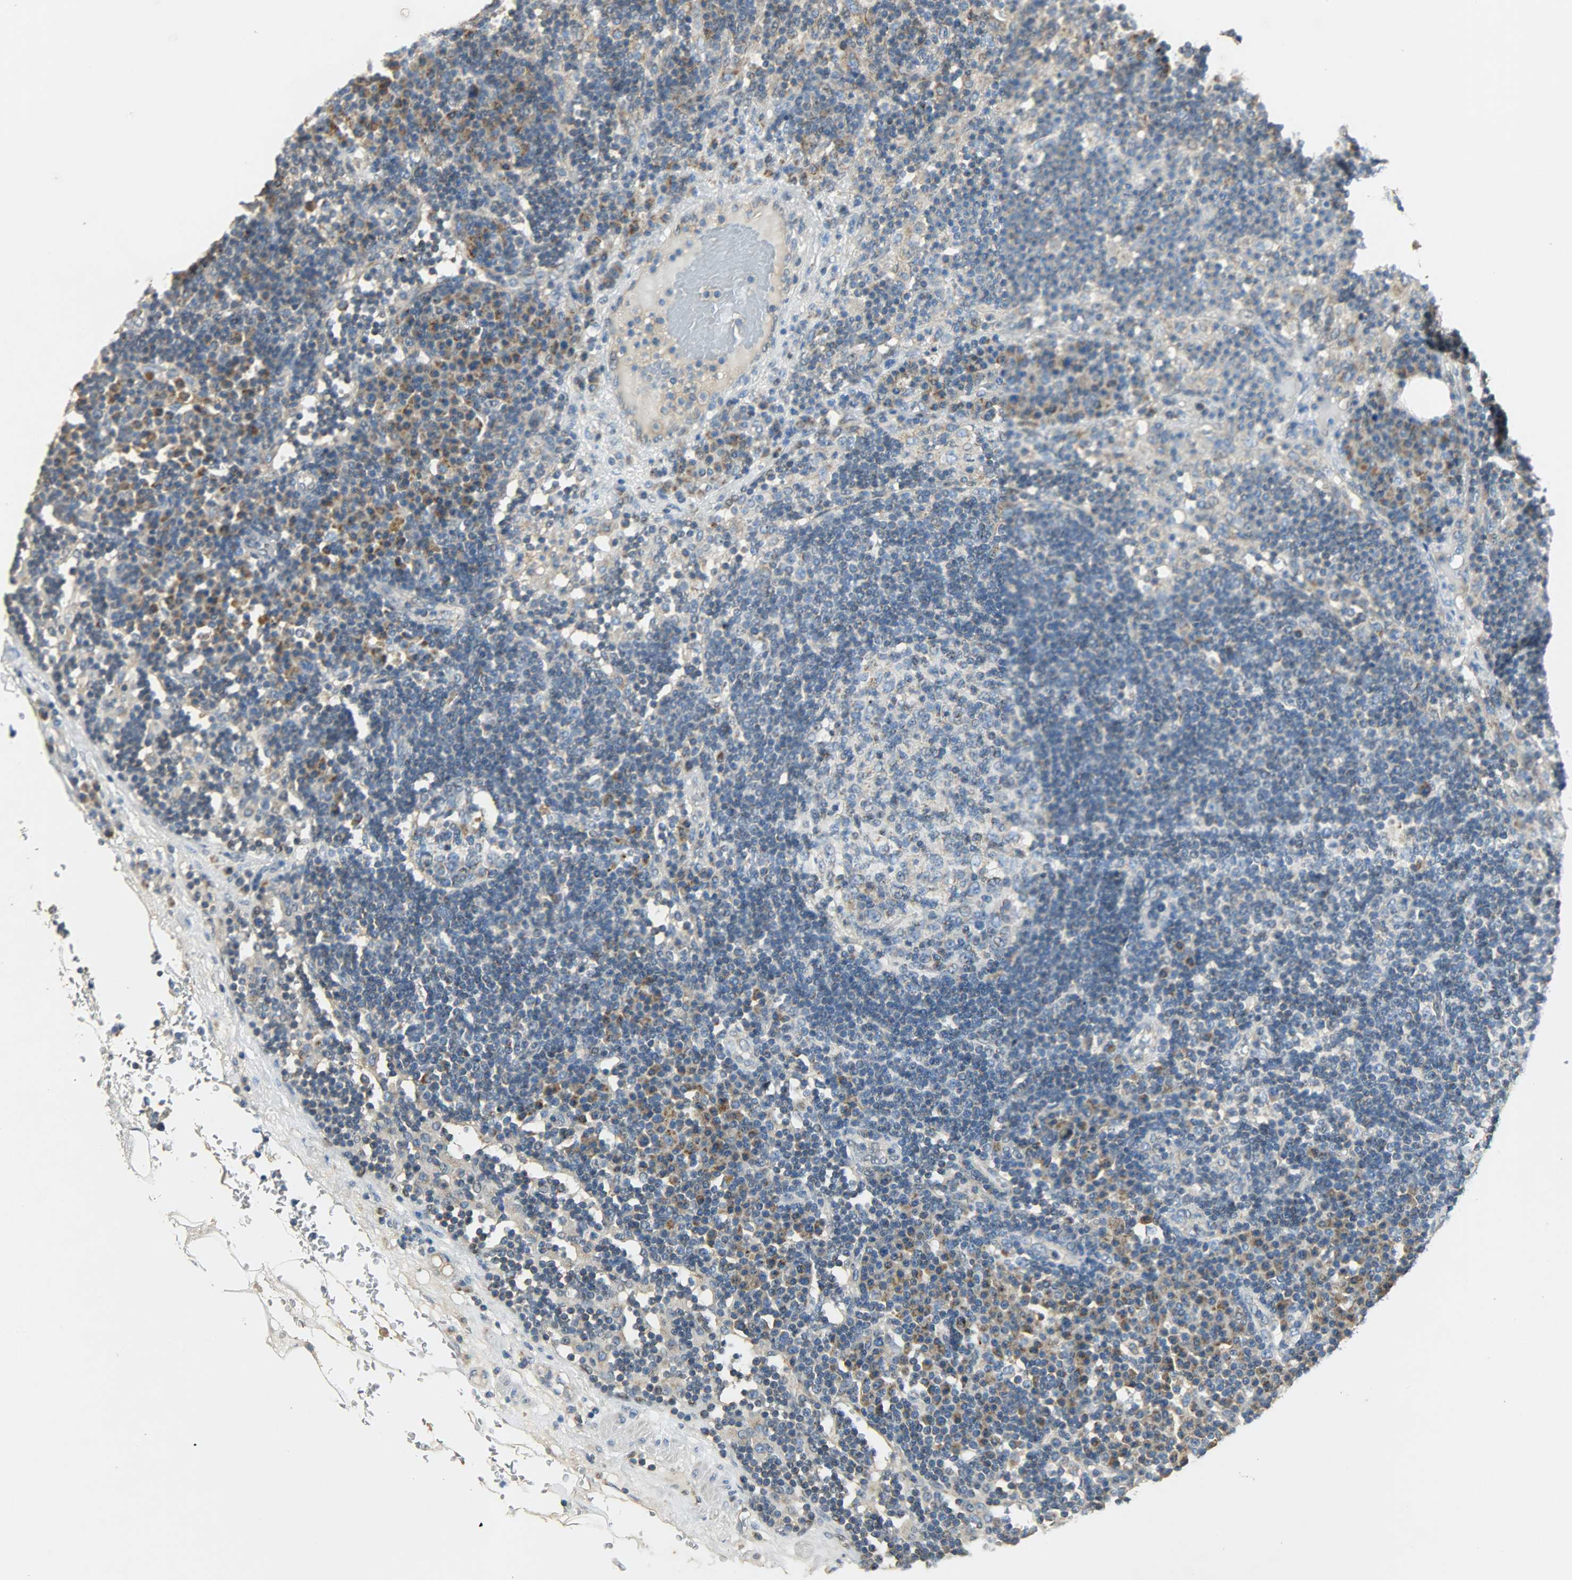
{"staining": {"intensity": "weak", "quantity": "<25%", "location": "cytoplasmic/membranous"}, "tissue": "lymph node", "cell_type": "Germinal center cells", "image_type": "normal", "snomed": [{"axis": "morphology", "description": "Normal tissue, NOS"}, {"axis": "morphology", "description": "Squamous cell carcinoma, metastatic, NOS"}, {"axis": "topography", "description": "Lymph node"}], "caption": "Immunohistochemistry (IHC) of normal lymph node displays no expression in germinal center cells. The staining is performed using DAB brown chromogen with nuclei counter-stained in using hematoxylin.", "gene": "NNT", "patient": {"sex": "female", "age": 53}}